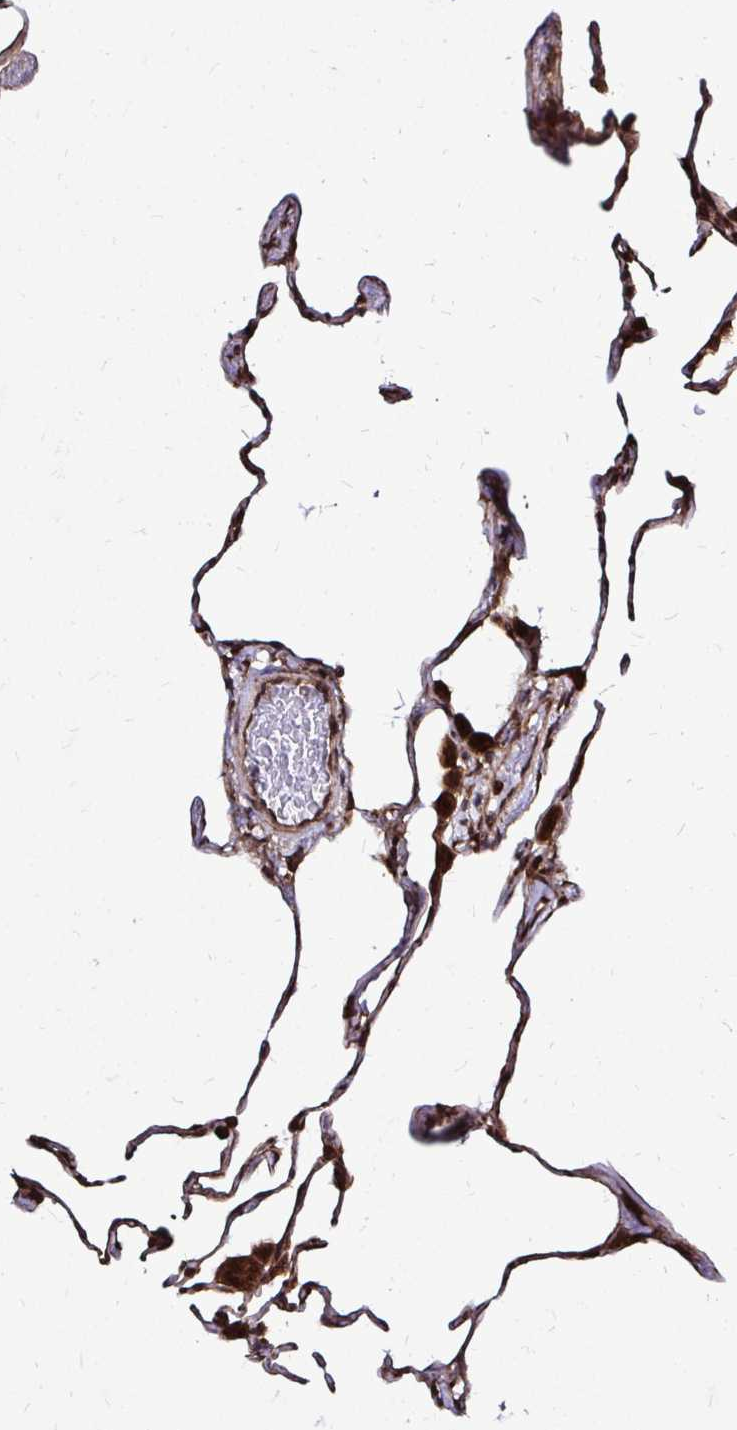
{"staining": {"intensity": "moderate", "quantity": ">75%", "location": "cytoplasmic/membranous,nuclear"}, "tissue": "lung", "cell_type": "Alveolar cells", "image_type": "normal", "snomed": [{"axis": "morphology", "description": "Normal tissue, NOS"}, {"axis": "topography", "description": "Lung"}], "caption": "Immunohistochemical staining of benign lung exhibits medium levels of moderate cytoplasmic/membranous,nuclear staining in approximately >75% of alveolar cells. Using DAB (brown) and hematoxylin (blue) stains, captured at high magnification using brightfield microscopy.", "gene": "FMR1", "patient": {"sex": "female", "age": 57}}